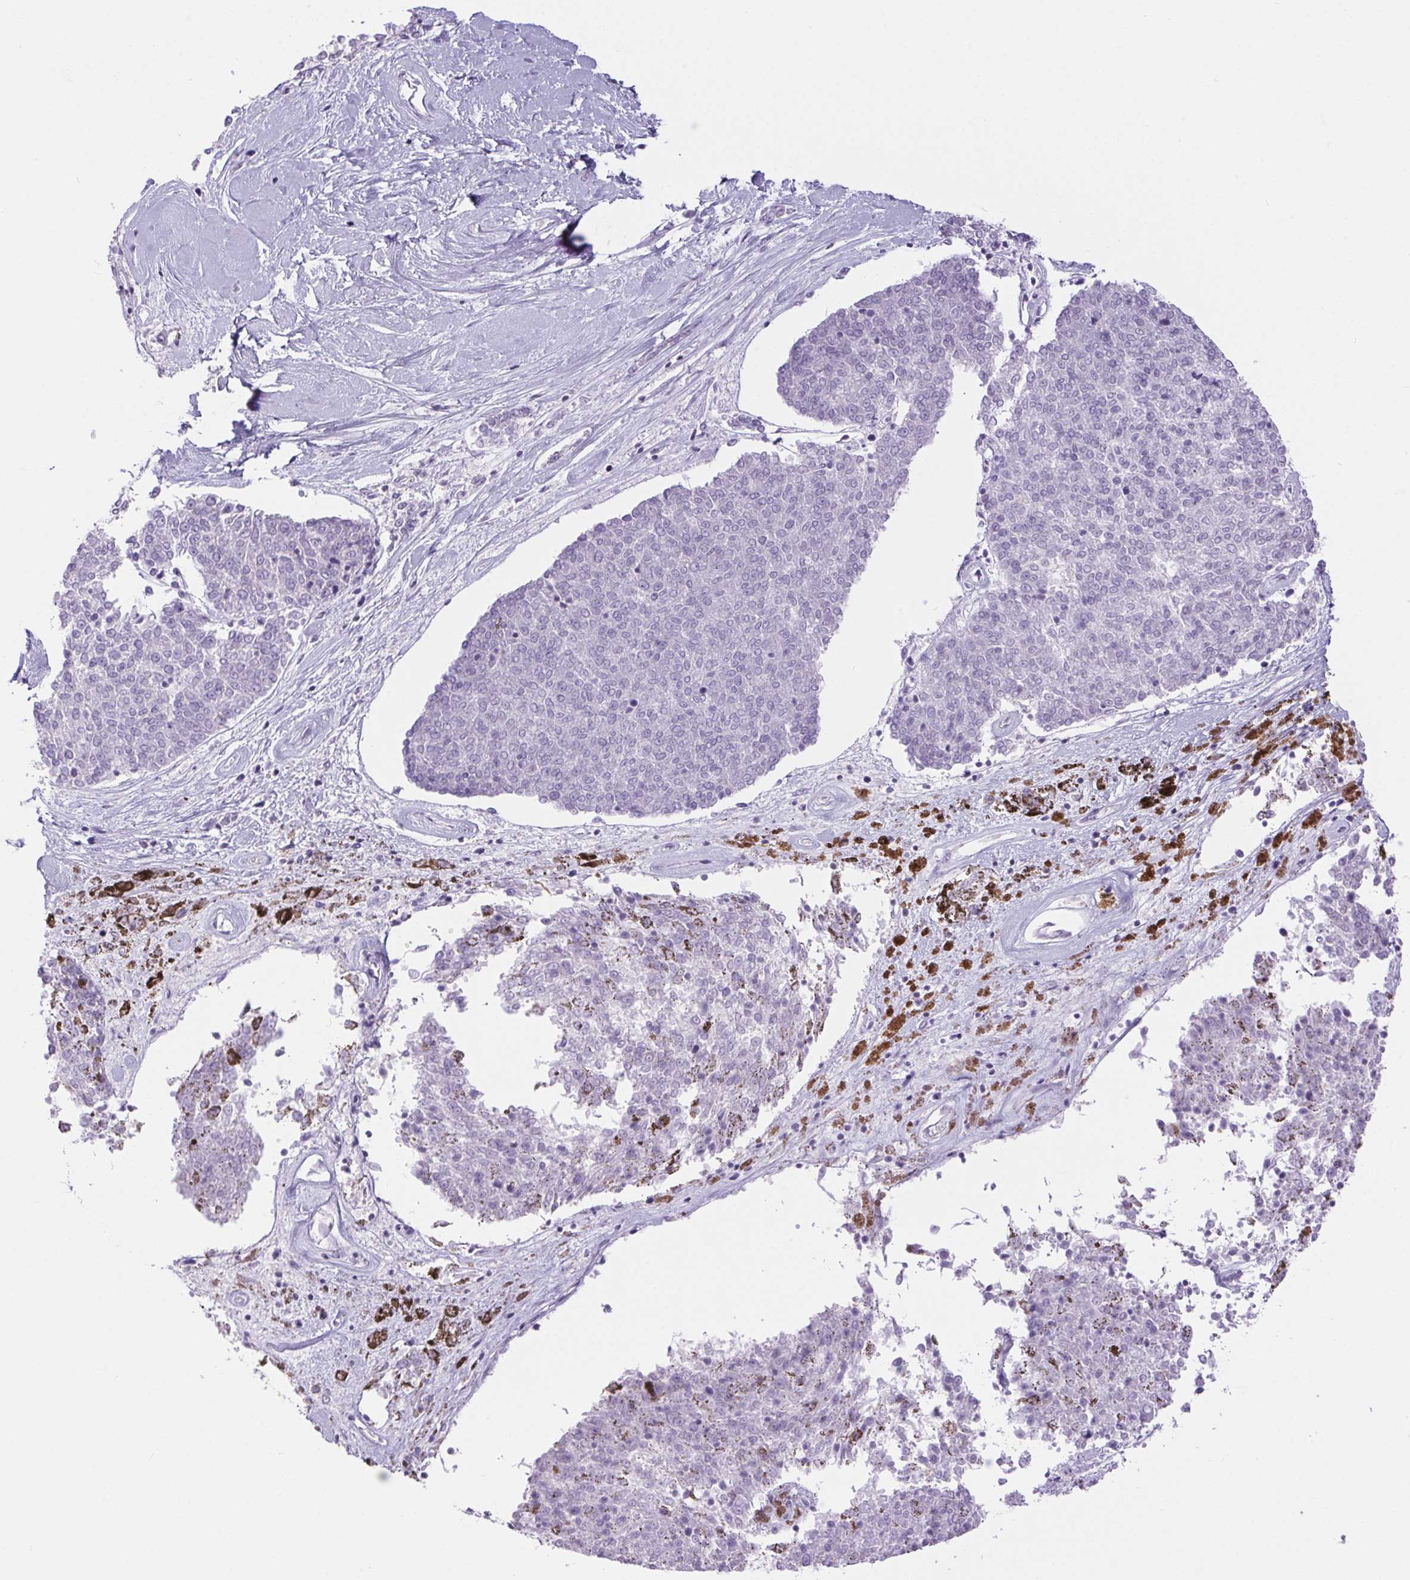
{"staining": {"intensity": "negative", "quantity": "none", "location": "none"}, "tissue": "melanoma", "cell_type": "Tumor cells", "image_type": "cancer", "snomed": [{"axis": "morphology", "description": "Malignant melanoma, NOS"}, {"axis": "topography", "description": "Skin"}], "caption": "This is an immunohistochemistry (IHC) photomicrograph of human malignant melanoma. There is no positivity in tumor cells.", "gene": "DDX17", "patient": {"sex": "female", "age": 72}}